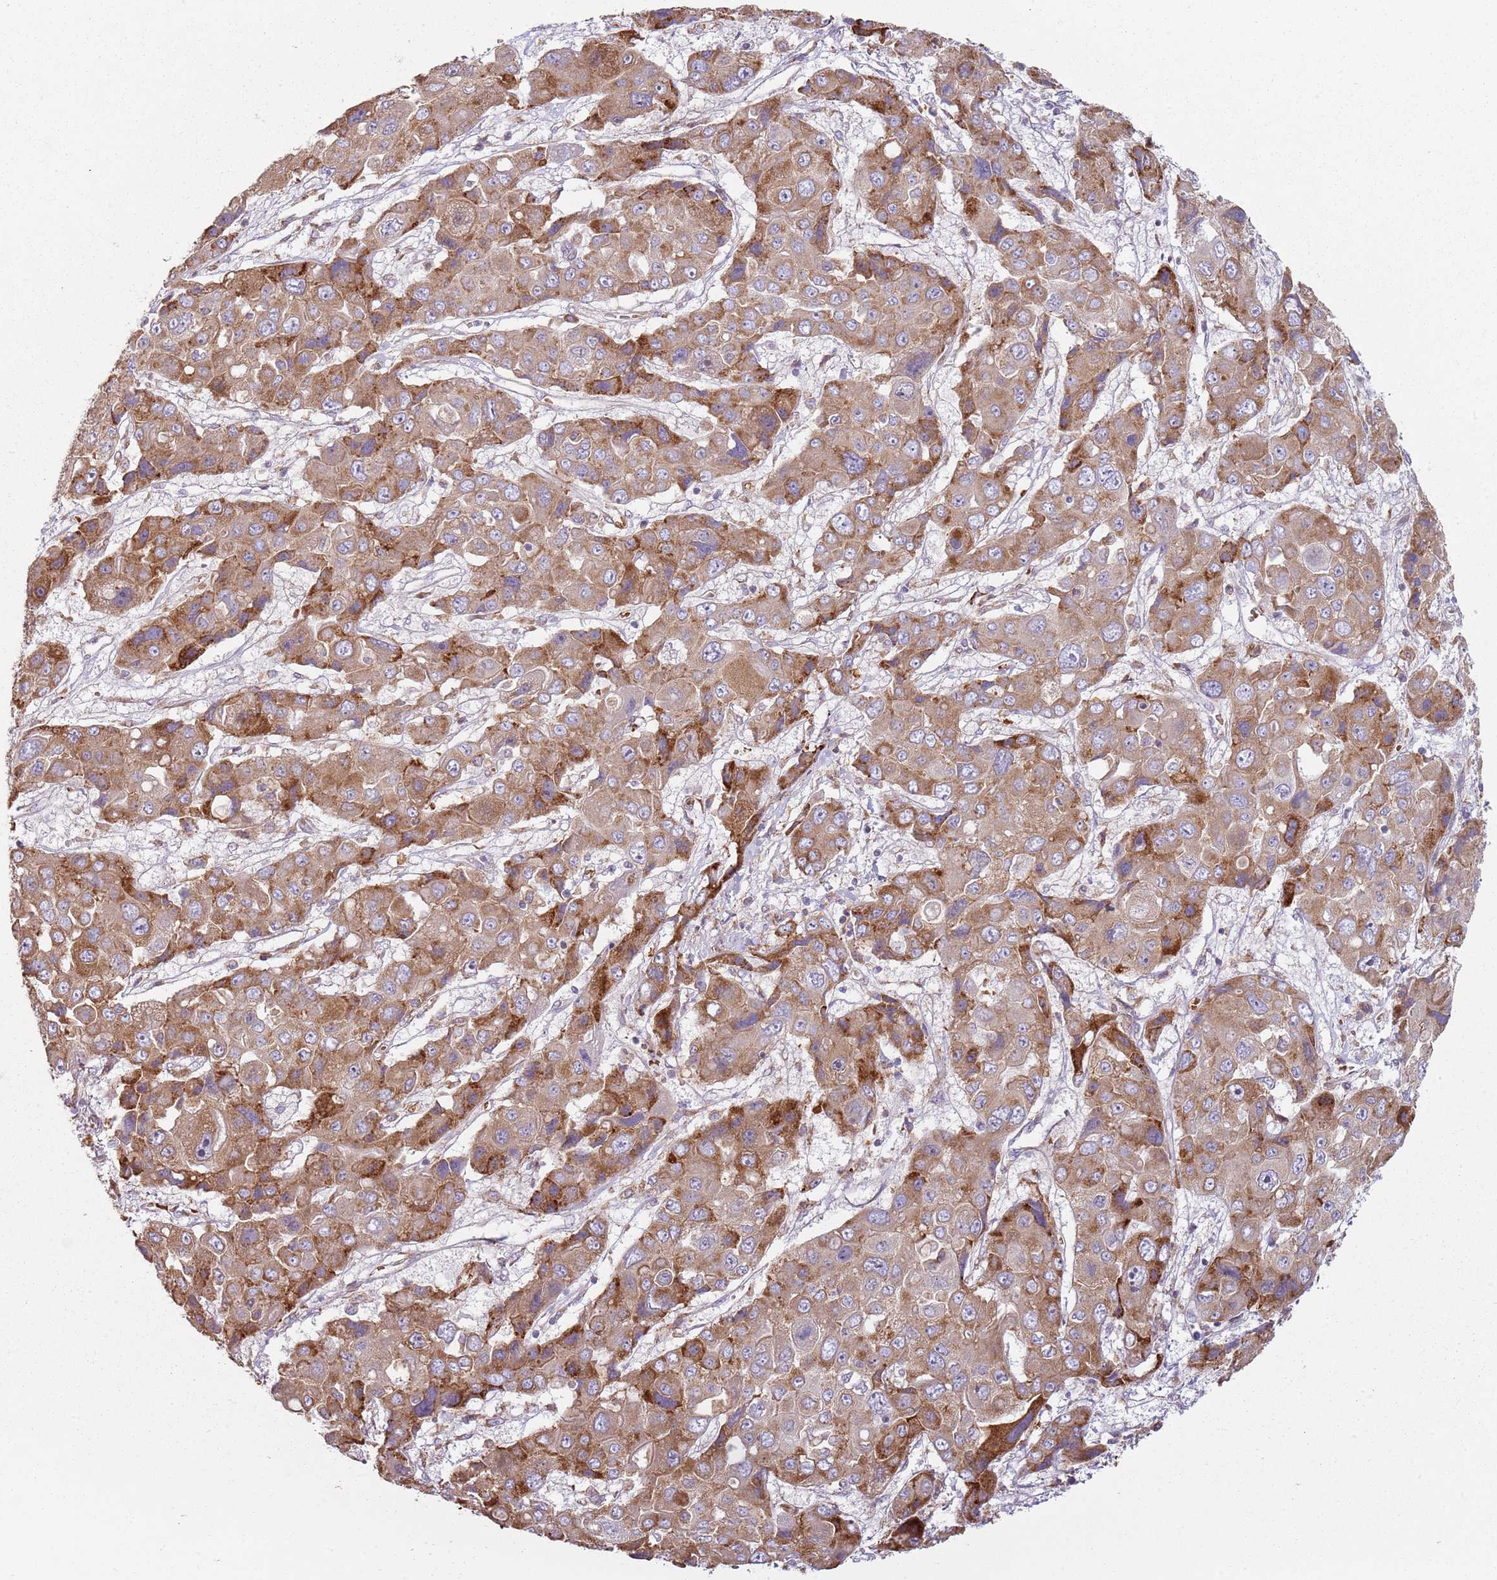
{"staining": {"intensity": "moderate", "quantity": ">75%", "location": "cytoplasmic/membranous"}, "tissue": "liver cancer", "cell_type": "Tumor cells", "image_type": "cancer", "snomed": [{"axis": "morphology", "description": "Cholangiocarcinoma"}, {"axis": "topography", "description": "Liver"}], "caption": "This photomicrograph exhibits liver cholangiocarcinoma stained with immunohistochemistry to label a protein in brown. The cytoplasmic/membranous of tumor cells show moderate positivity for the protein. Nuclei are counter-stained blue.", "gene": "SPATA2", "patient": {"sex": "male", "age": 67}}